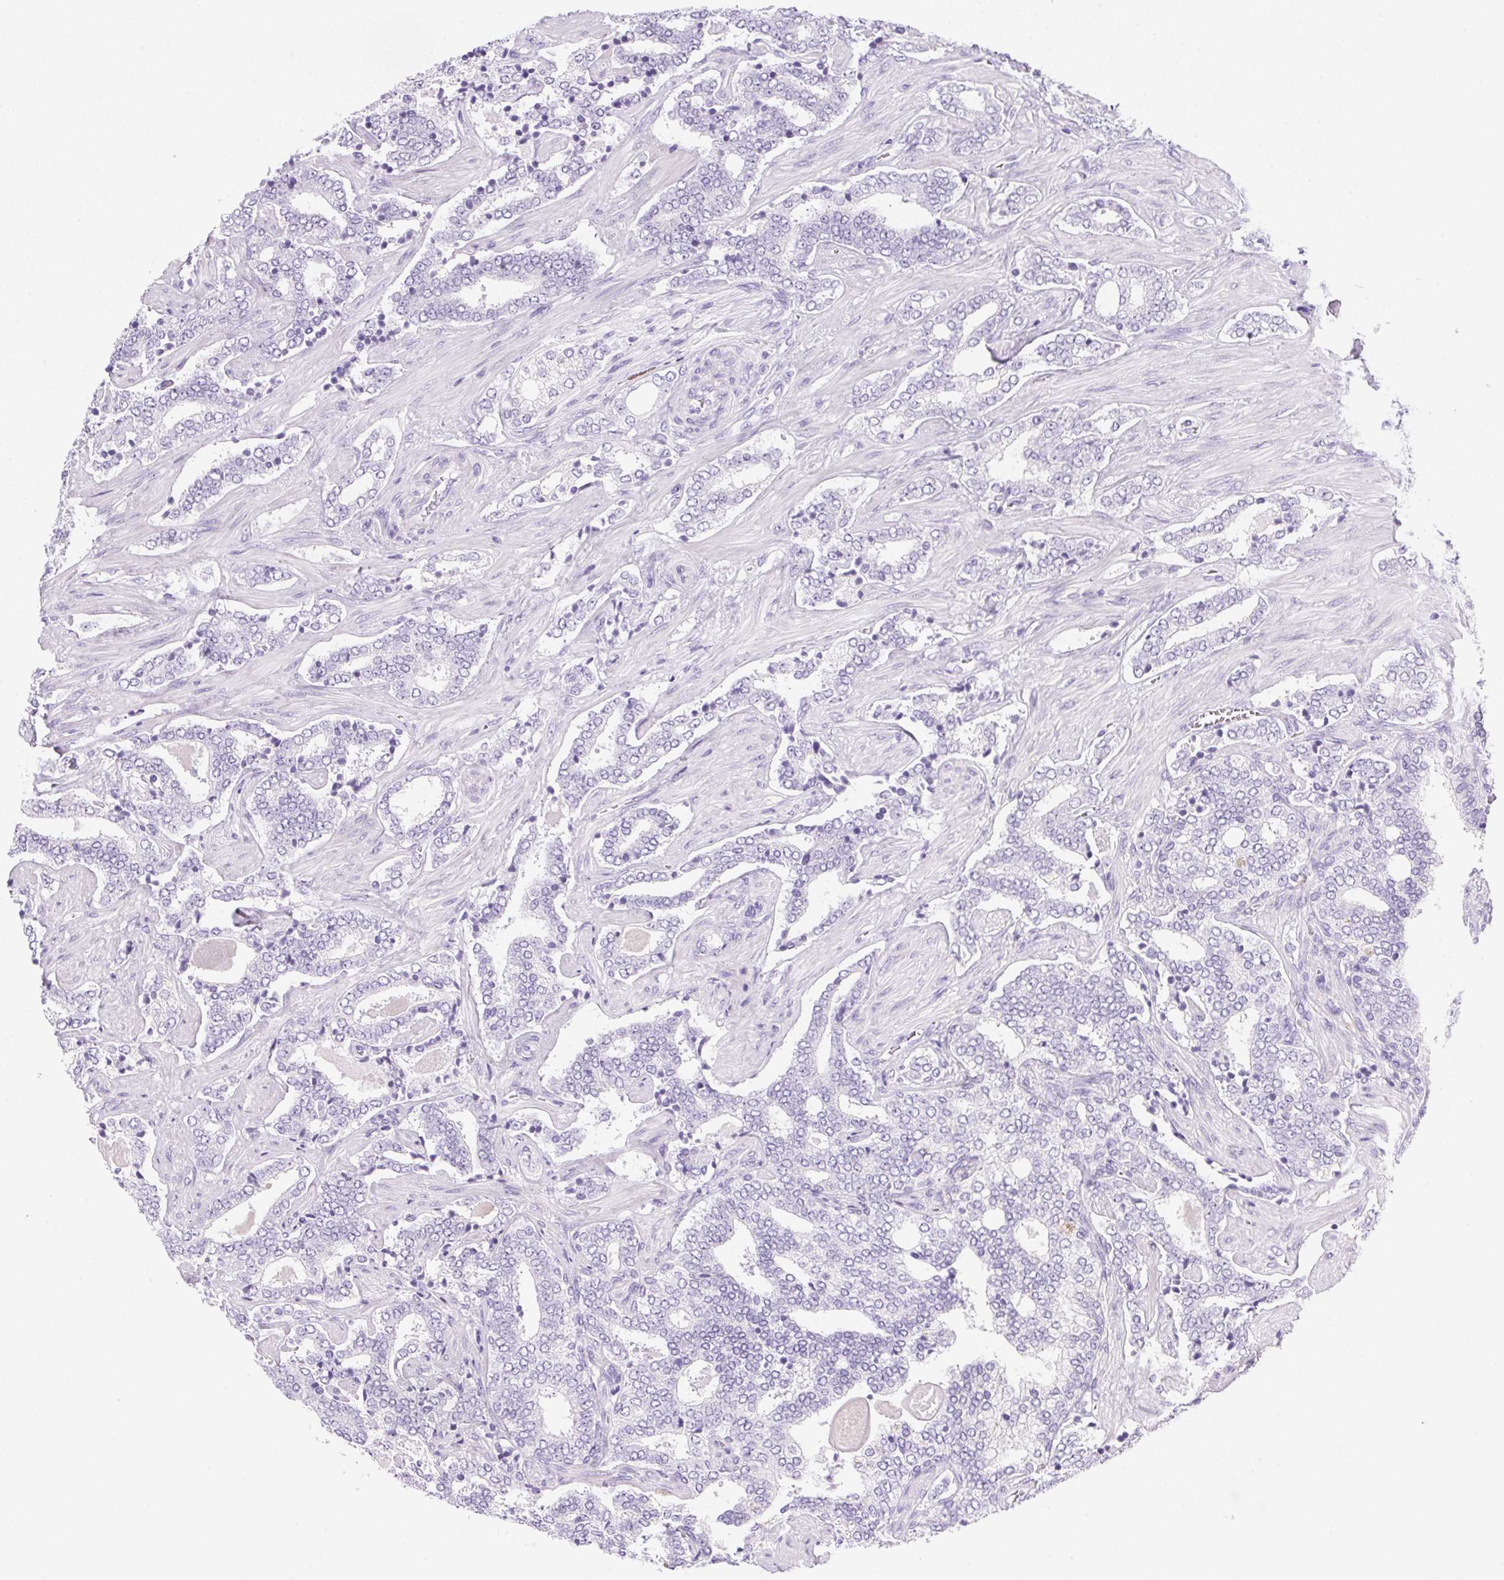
{"staining": {"intensity": "negative", "quantity": "none", "location": "none"}, "tissue": "prostate cancer", "cell_type": "Tumor cells", "image_type": "cancer", "snomed": [{"axis": "morphology", "description": "Adenocarcinoma, High grade"}, {"axis": "topography", "description": "Prostate"}], "caption": "Prostate cancer was stained to show a protein in brown. There is no significant staining in tumor cells.", "gene": "DHCR24", "patient": {"sex": "male", "age": 60}}